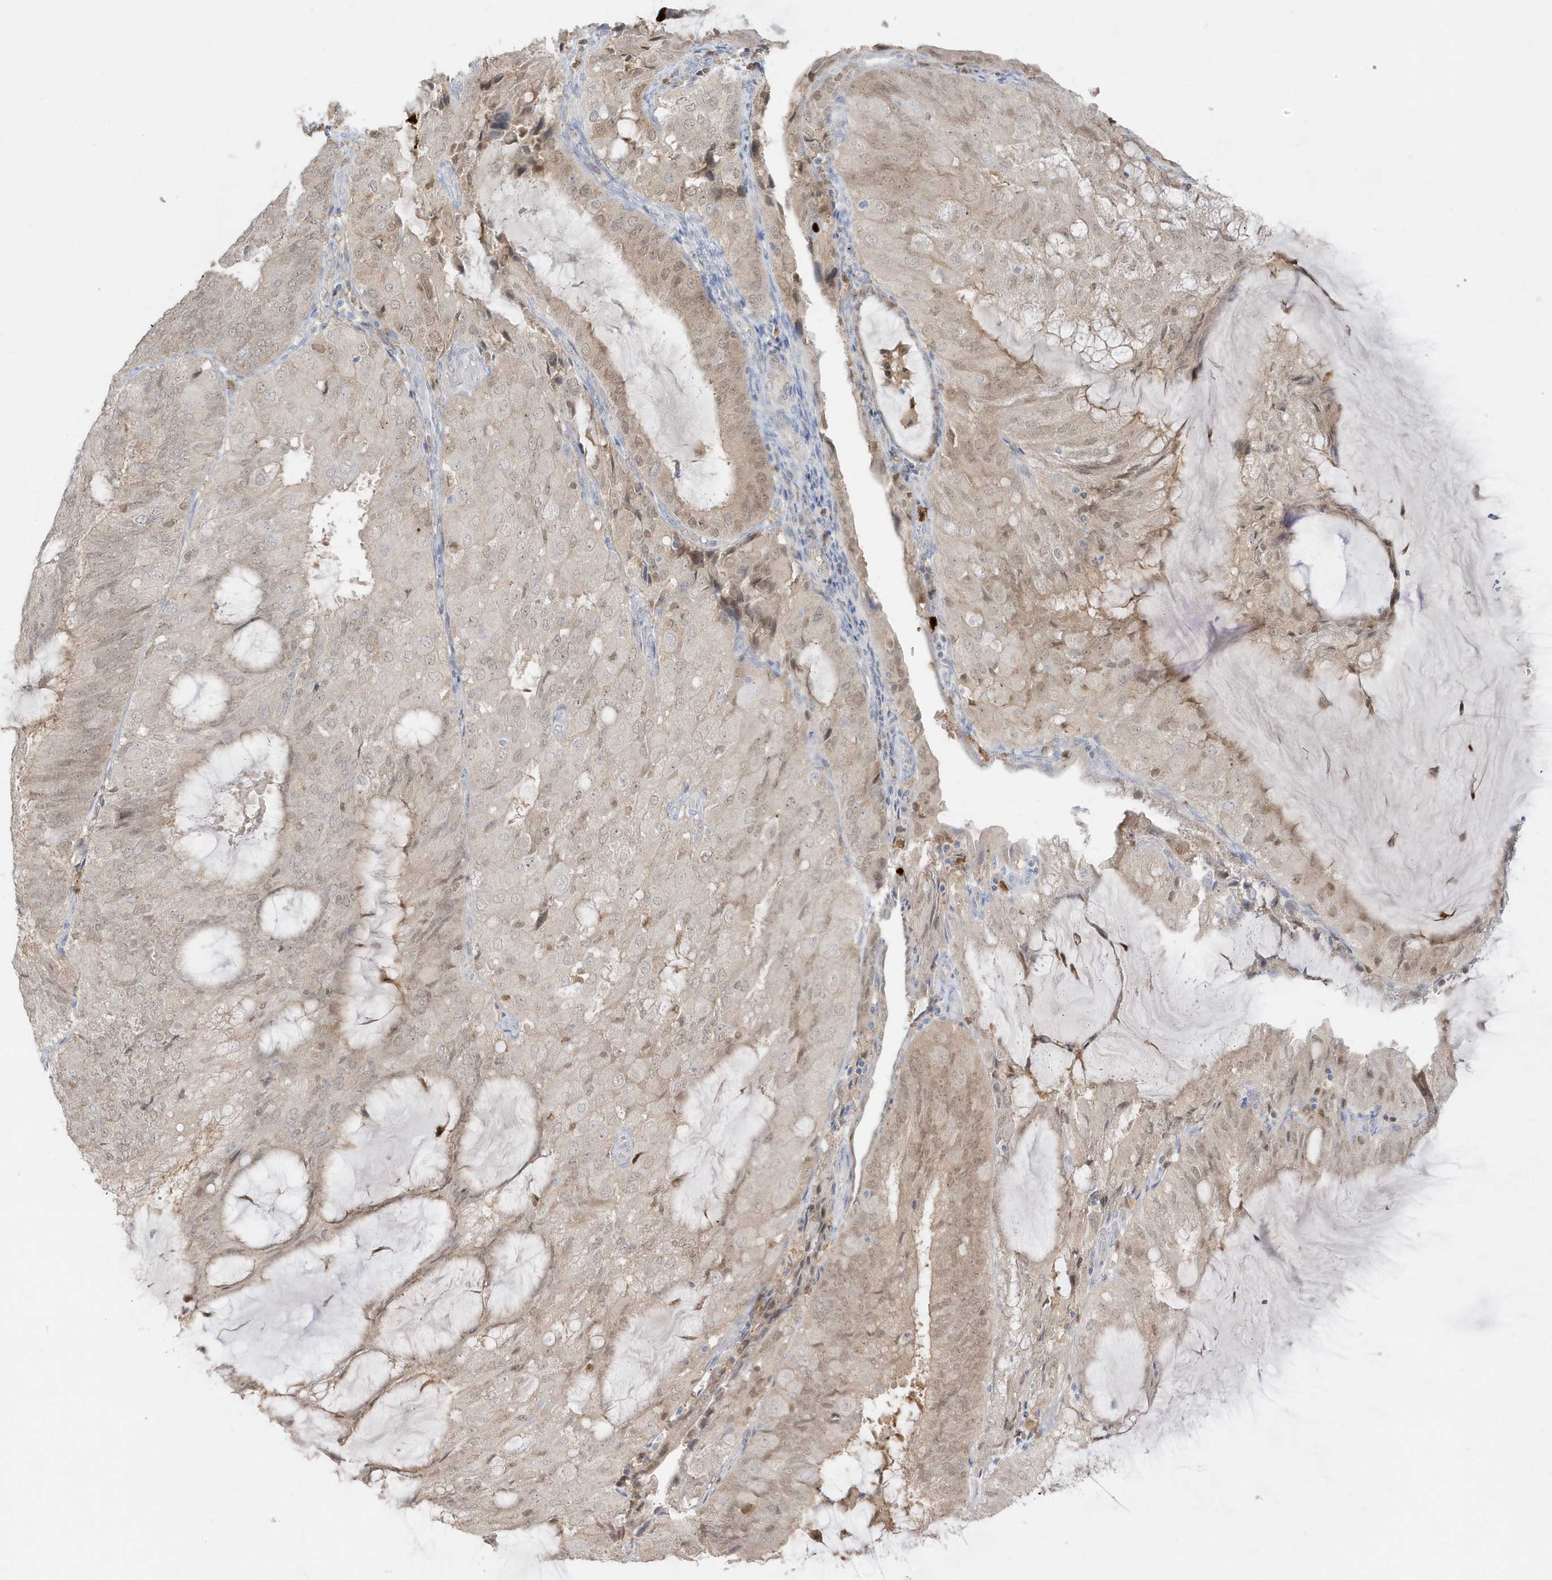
{"staining": {"intensity": "weak", "quantity": "<25%", "location": "cytoplasmic/membranous,nuclear"}, "tissue": "endometrial cancer", "cell_type": "Tumor cells", "image_type": "cancer", "snomed": [{"axis": "morphology", "description": "Adenocarcinoma, NOS"}, {"axis": "topography", "description": "Endometrium"}], "caption": "Tumor cells are negative for protein expression in human endometrial cancer.", "gene": "GCA", "patient": {"sex": "female", "age": 81}}